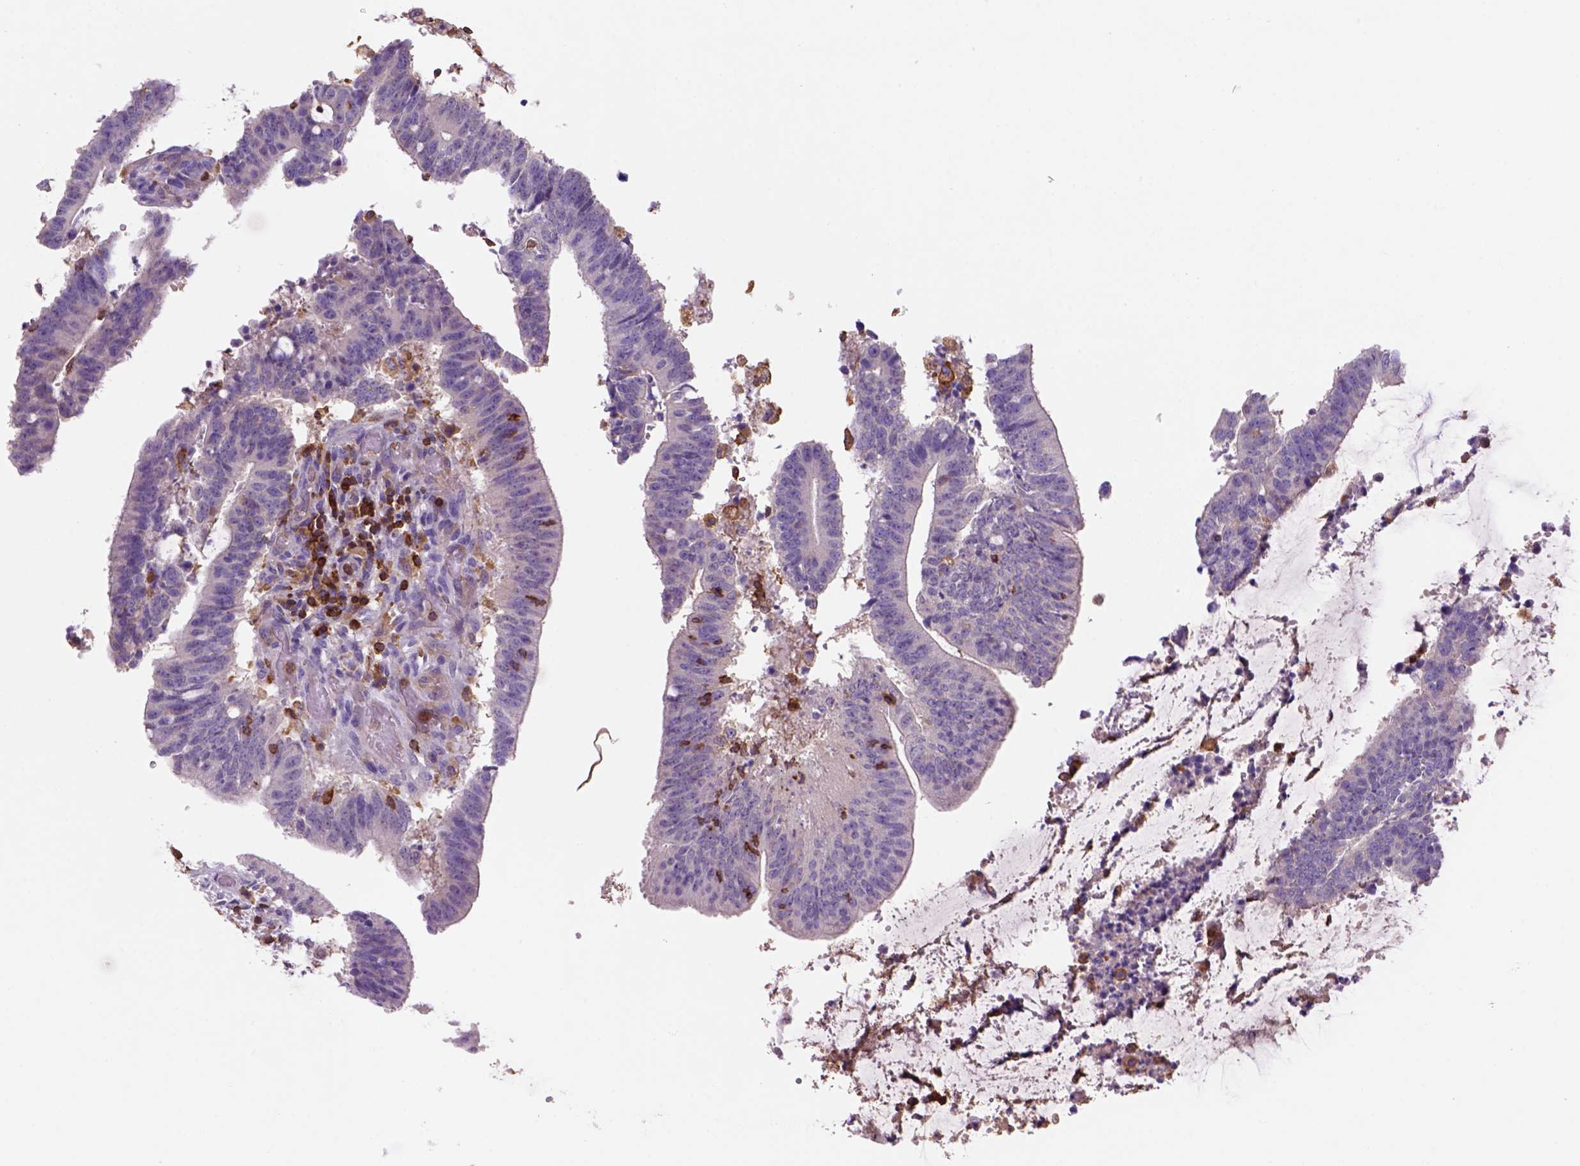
{"staining": {"intensity": "negative", "quantity": "none", "location": "none"}, "tissue": "colorectal cancer", "cell_type": "Tumor cells", "image_type": "cancer", "snomed": [{"axis": "morphology", "description": "Adenocarcinoma, NOS"}, {"axis": "topography", "description": "Colon"}], "caption": "There is no significant expression in tumor cells of adenocarcinoma (colorectal).", "gene": "INPP5D", "patient": {"sex": "female", "age": 43}}